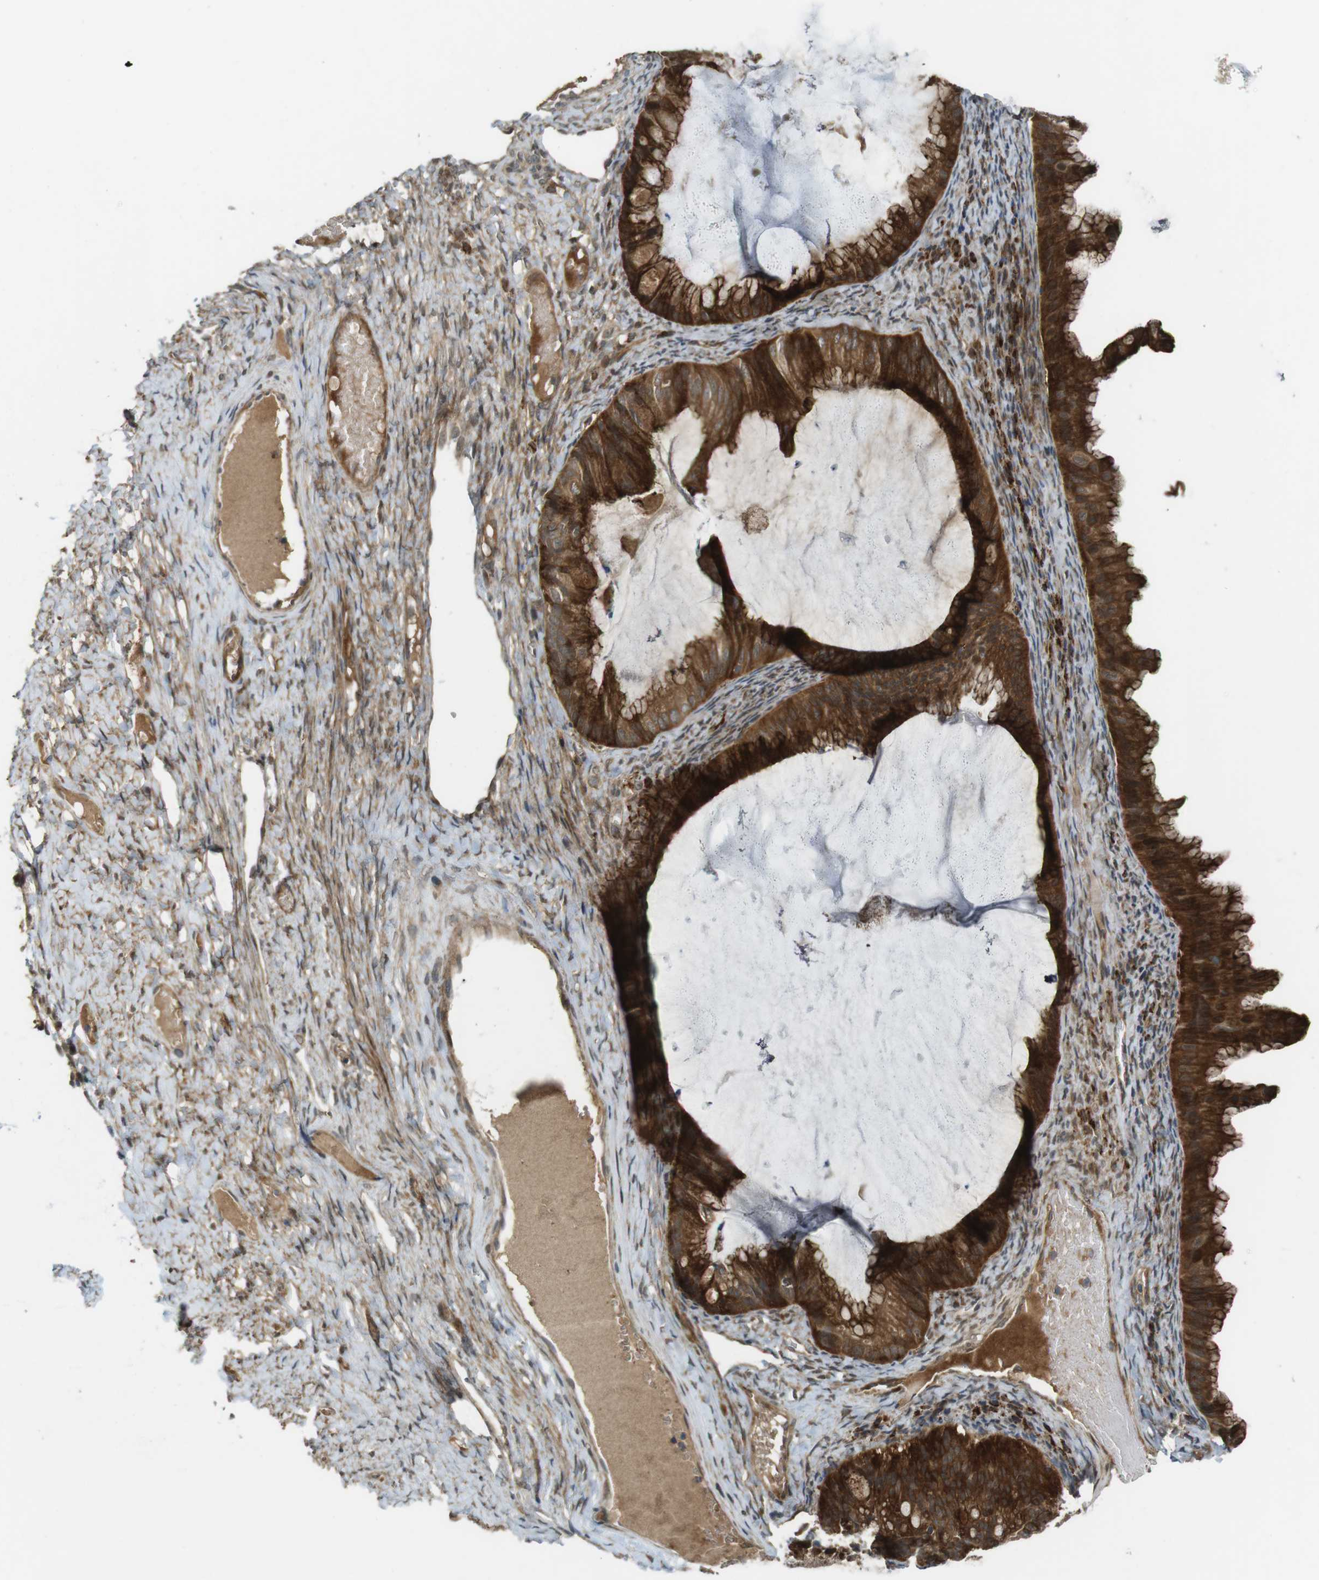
{"staining": {"intensity": "strong", "quantity": ">75%", "location": "cytoplasmic/membranous"}, "tissue": "ovarian cancer", "cell_type": "Tumor cells", "image_type": "cancer", "snomed": [{"axis": "morphology", "description": "Cystadenocarcinoma, mucinous, NOS"}, {"axis": "topography", "description": "Ovary"}], "caption": "A high-resolution histopathology image shows immunohistochemistry staining of mucinous cystadenocarcinoma (ovarian), which displays strong cytoplasmic/membranous expression in approximately >75% of tumor cells.", "gene": "IFFO2", "patient": {"sex": "female", "age": 61}}